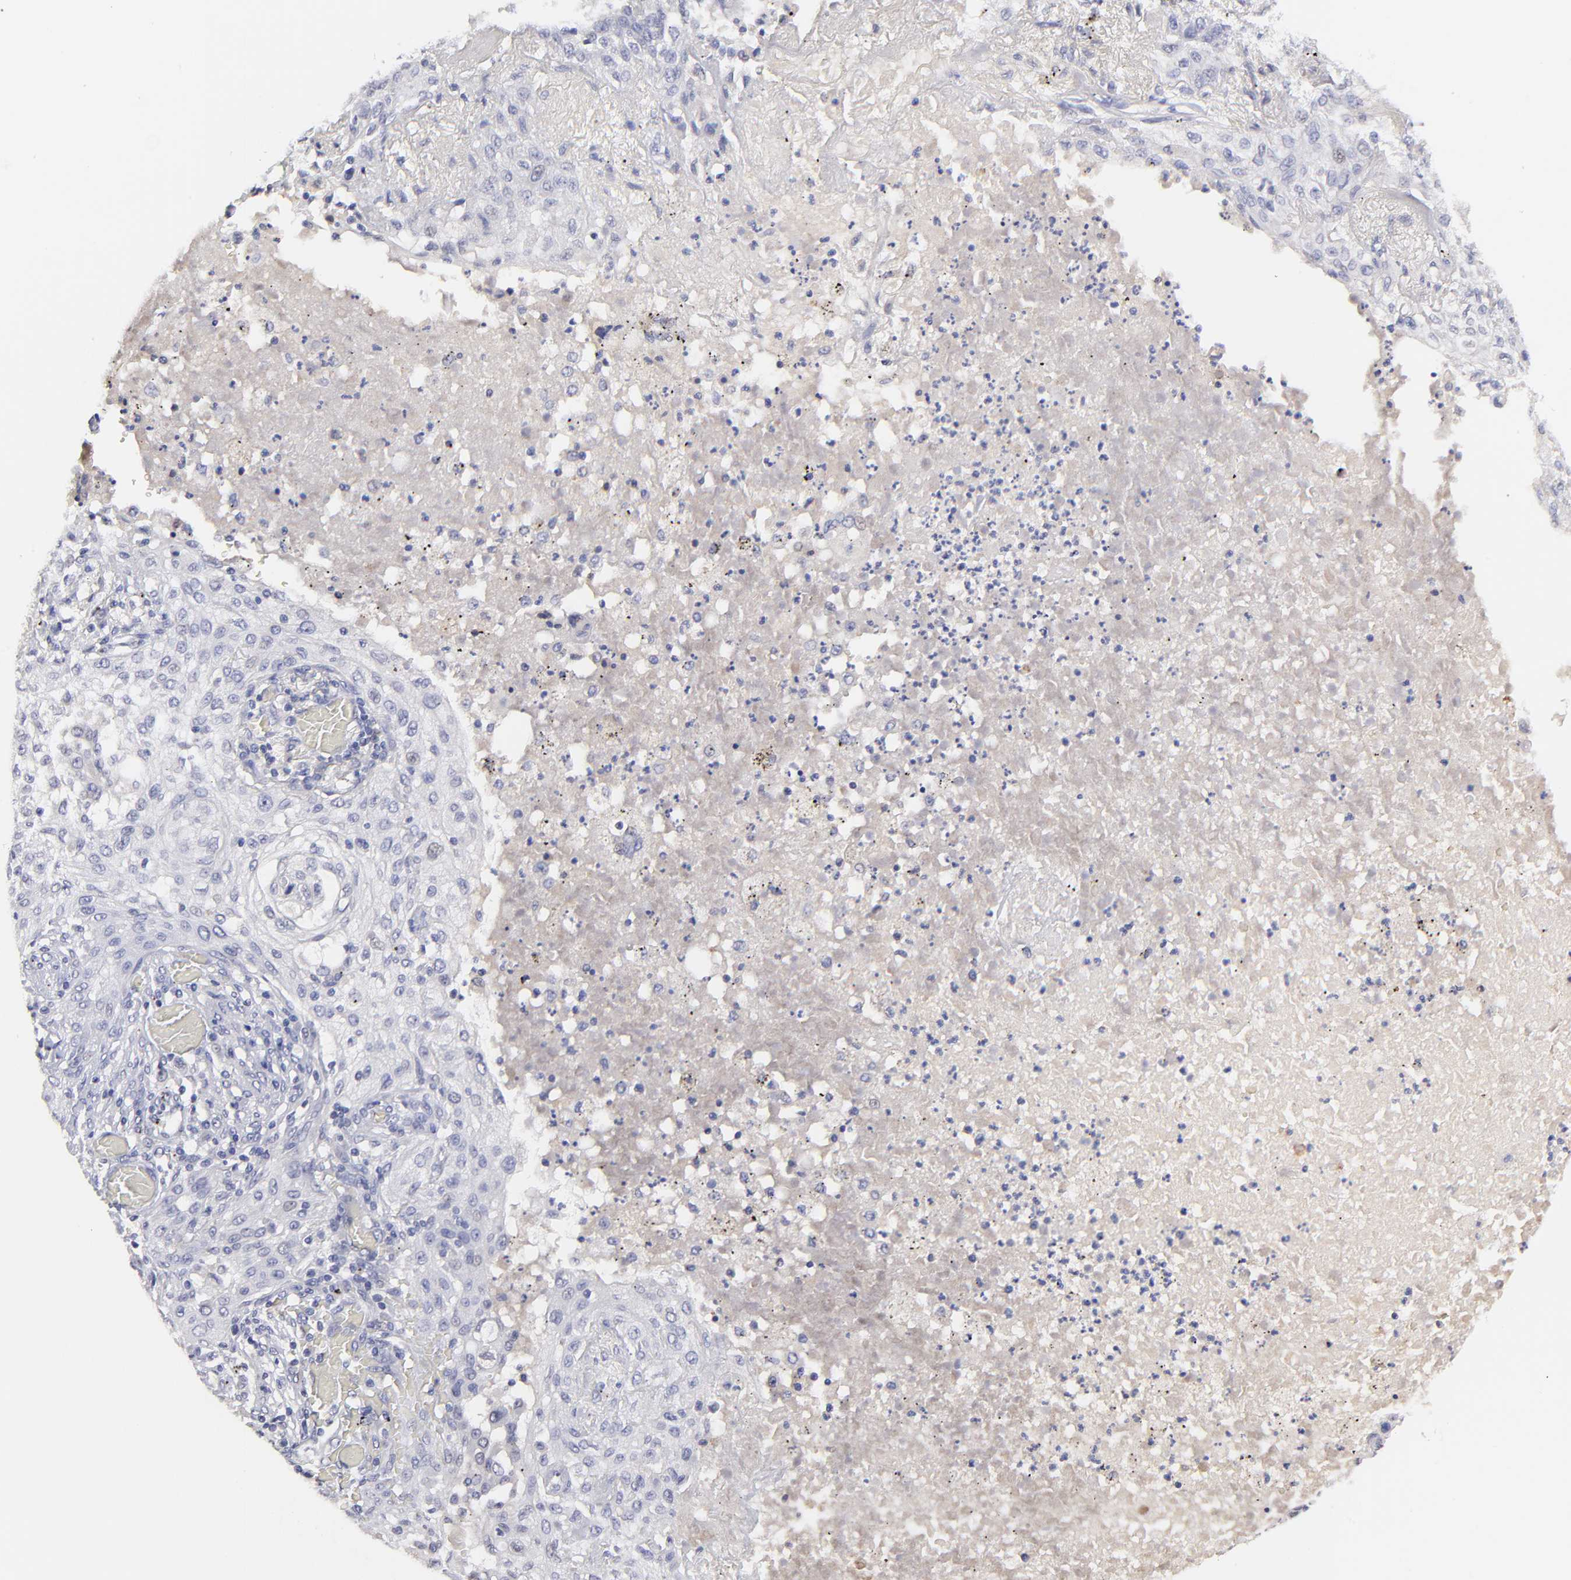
{"staining": {"intensity": "negative", "quantity": "none", "location": "none"}, "tissue": "lung cancer", "cell_type": "Tumor cells", "image_type": "cancer", "snomed": [{"axis": "morphology", "description": "Squamous cell carcinoma, NOS"}, {"axis": "topography", "description": "Lung"}], "caption": "This is an immunohistochemistry (IHC) micrograph of human lung squamous cell carcinoma. There is no staining in tumor cells.", "gene": "BTG2", "patient": {"sex": "female", "age": 47}}